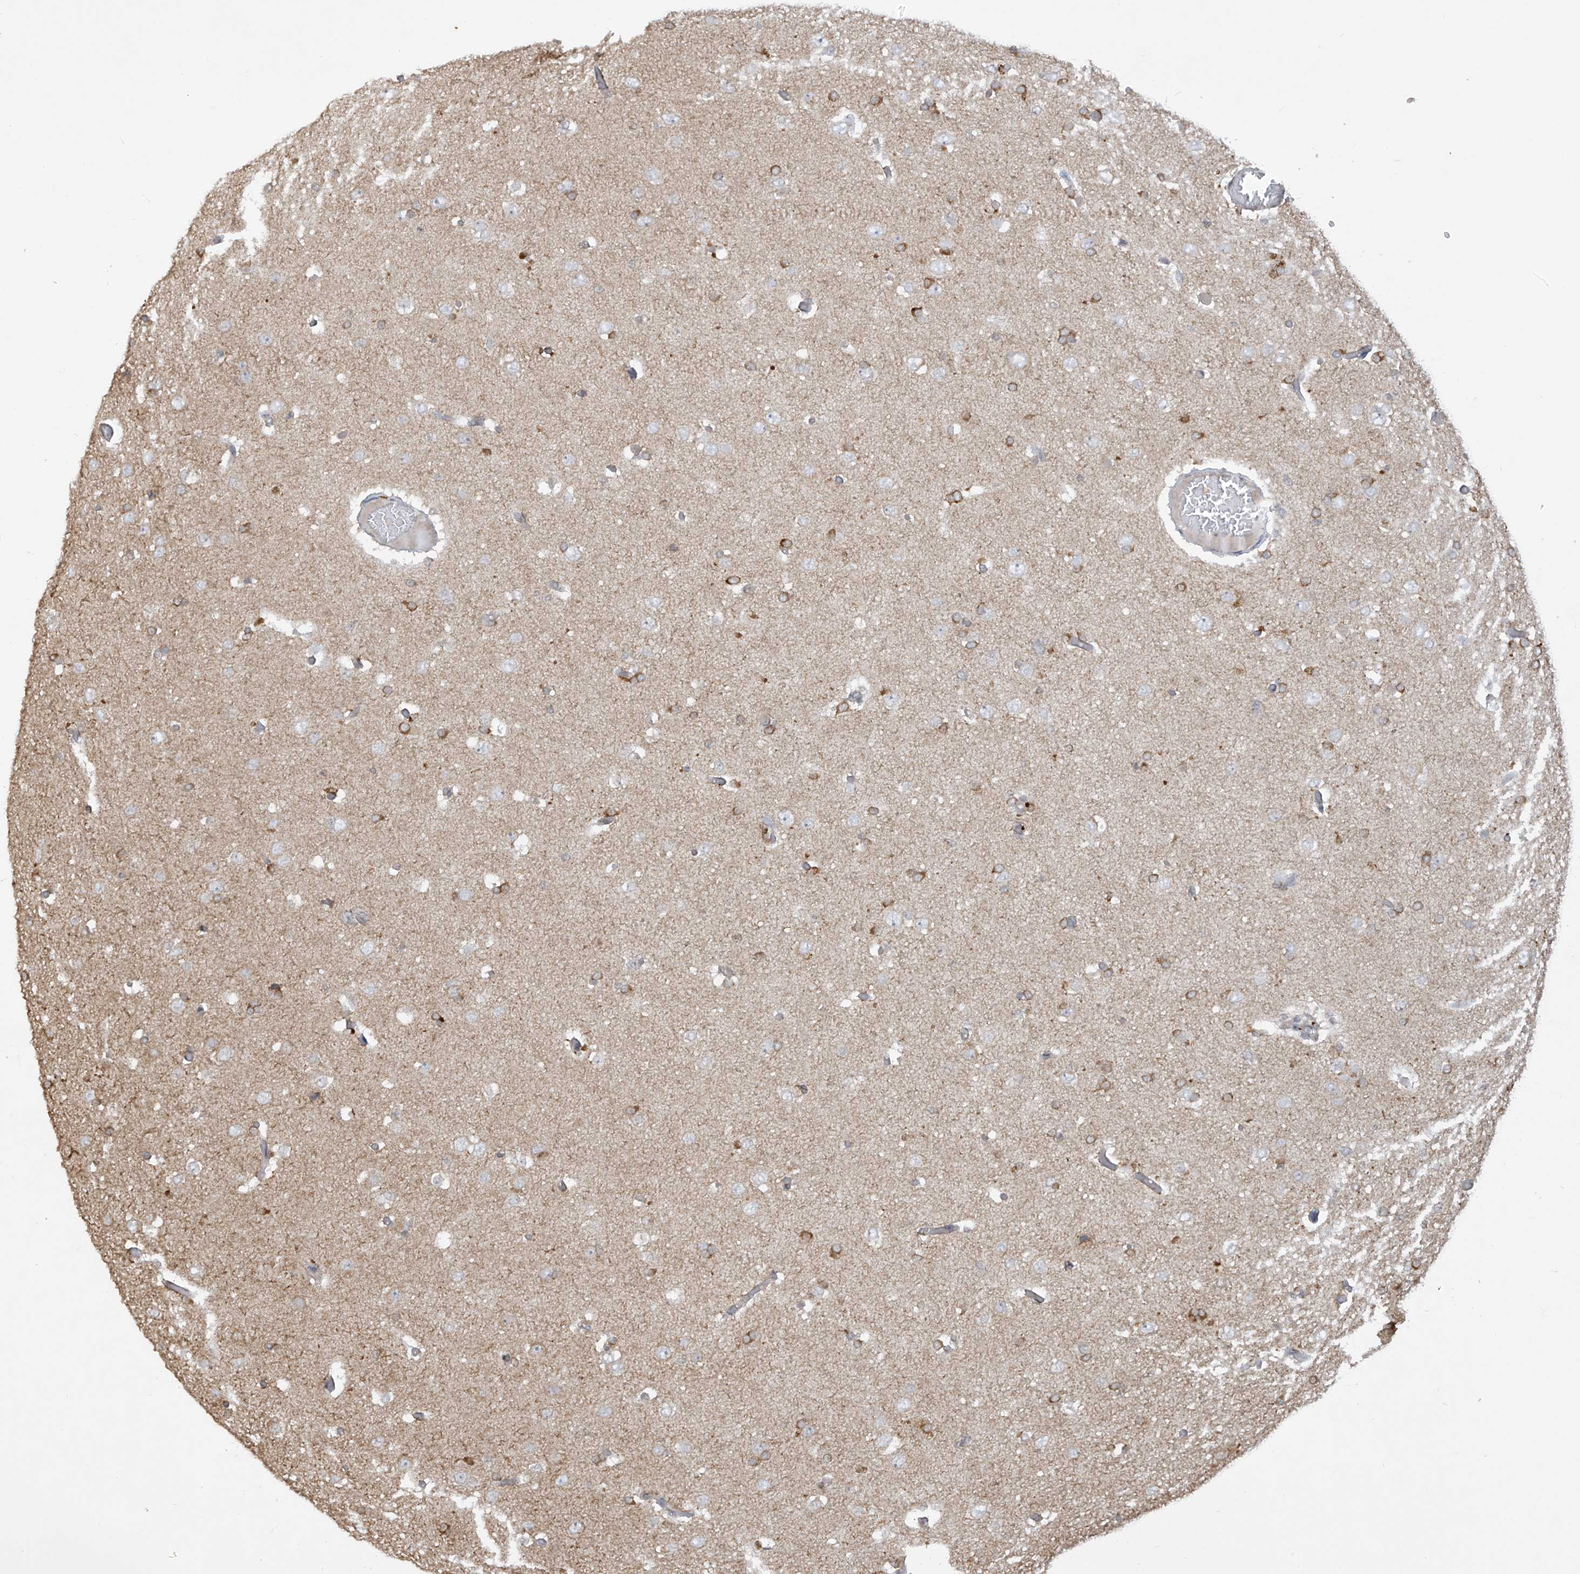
{"staining": {"intensity": "moderate", "quantity": "25%-75%", "location": "cytoplasmic/membranous"}, "tissue": "glioma", "cell_type": "Tumor cells", "image_type": "cancer", "snomed": [{"axis": "morphology", "description": "Glioma, malignant, High grade"}, {"axis": "topography", "description": "Cerebral cortex"}], "caption": "High-magnification brightfield microscopy of malignant high-grade glioma stained with DAB (brown) and counterstained with hematoxylin (blue). tumor cells exhibit moderate cytoplasmic/membranous staining is seen in about25%-75% of cells. (brown staining indicates protein expression, while blue staining denotes nuclei).", "gene": "DGKQ", "patient": {"sex": "female", "age": 36}}